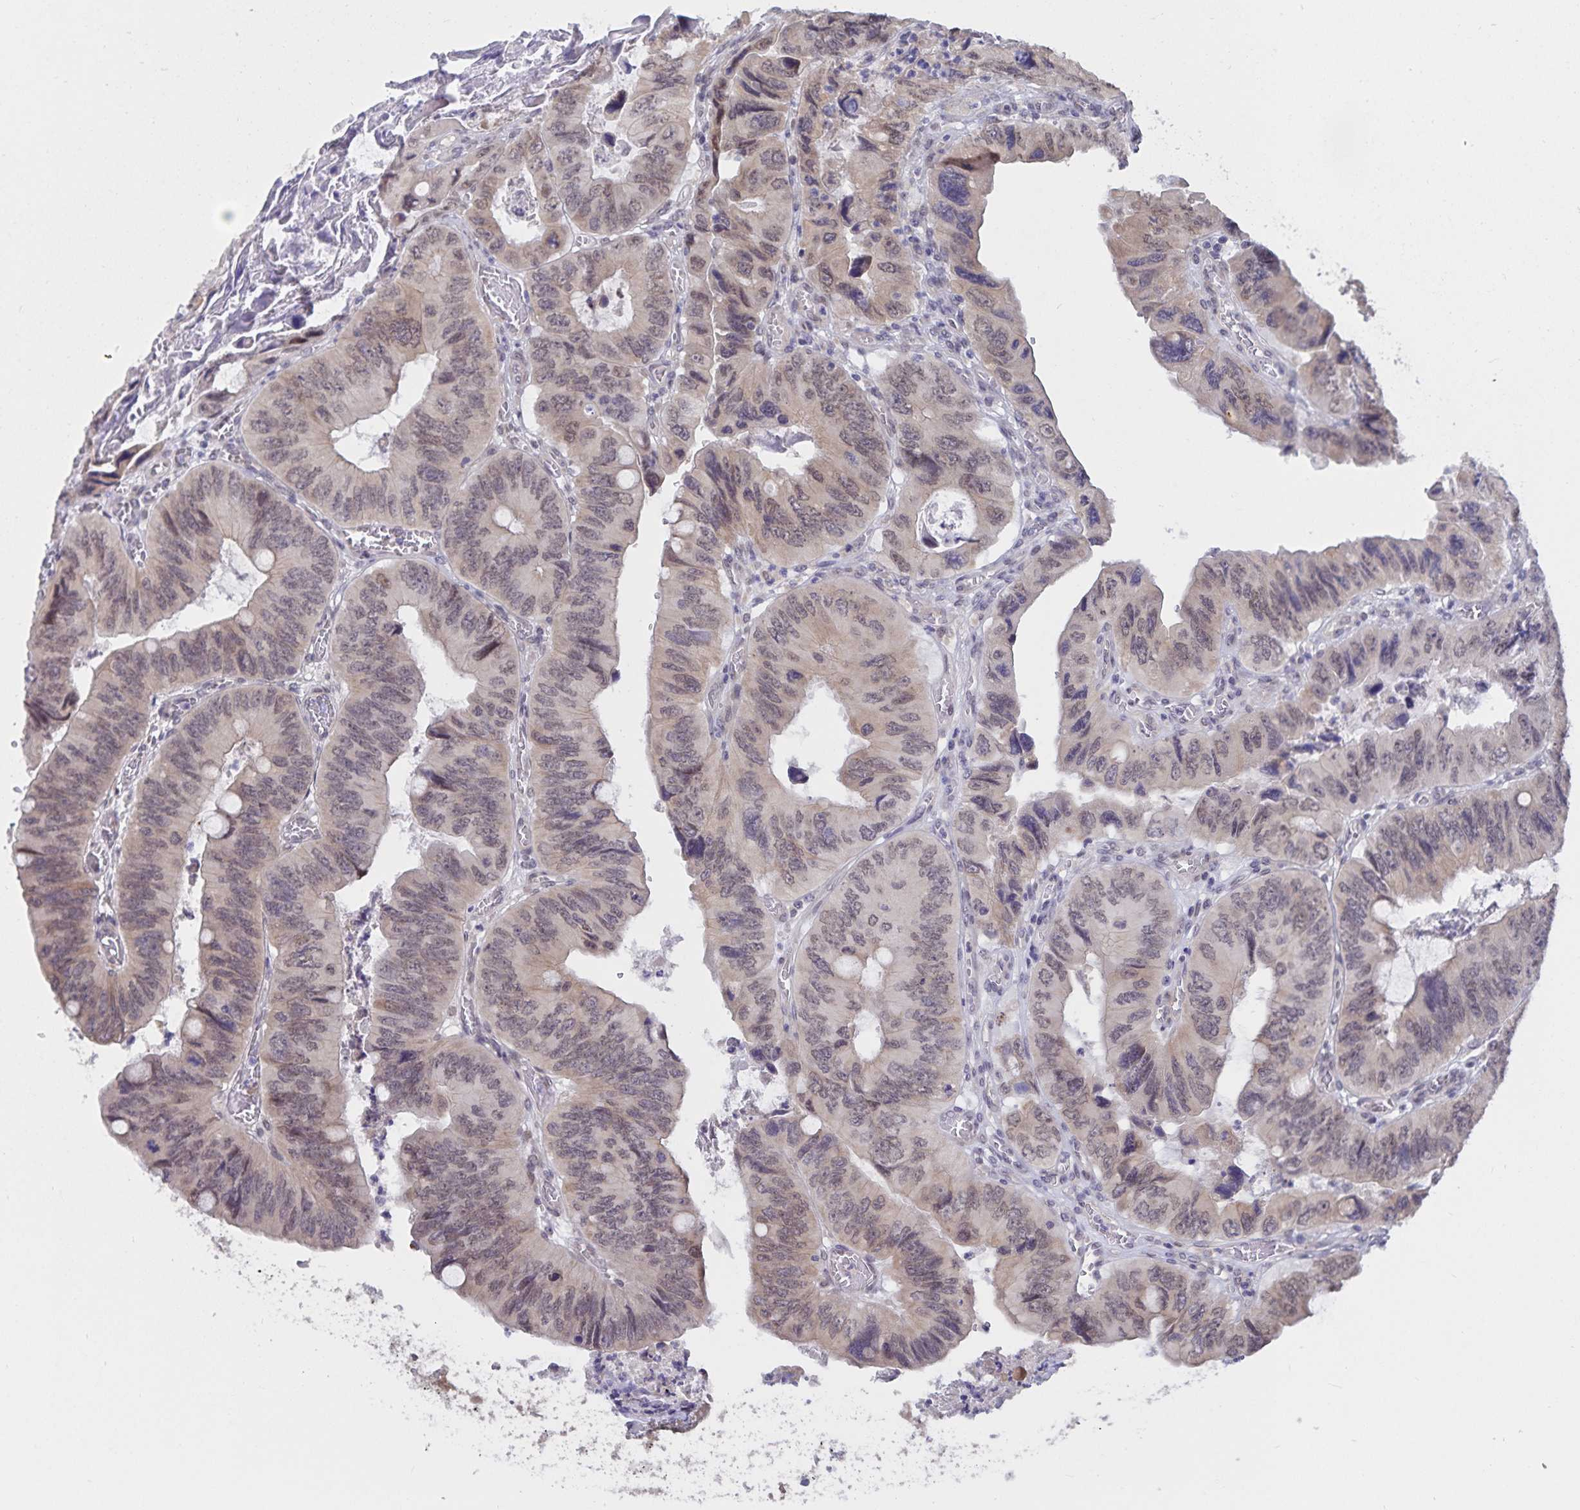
{"staining": {"intensity": "weak", "quantity": "<25%", "location": "cytoplasmic/membranous,nuclear"}, "tissue": "colorectal cancer", "cell_type": "Tumor cells", "image_type": "cancer", "snomed": [{"axis": "morphology", "description": "Adenocarcinoma, NOS"}, {"axis": "topography", "description": "Colon"}], "caption": "Tumor cells show no significant staining in colorectal cancer.", "gene": "ATP2A2", "patient": {"sex": "female", "age": 84}}